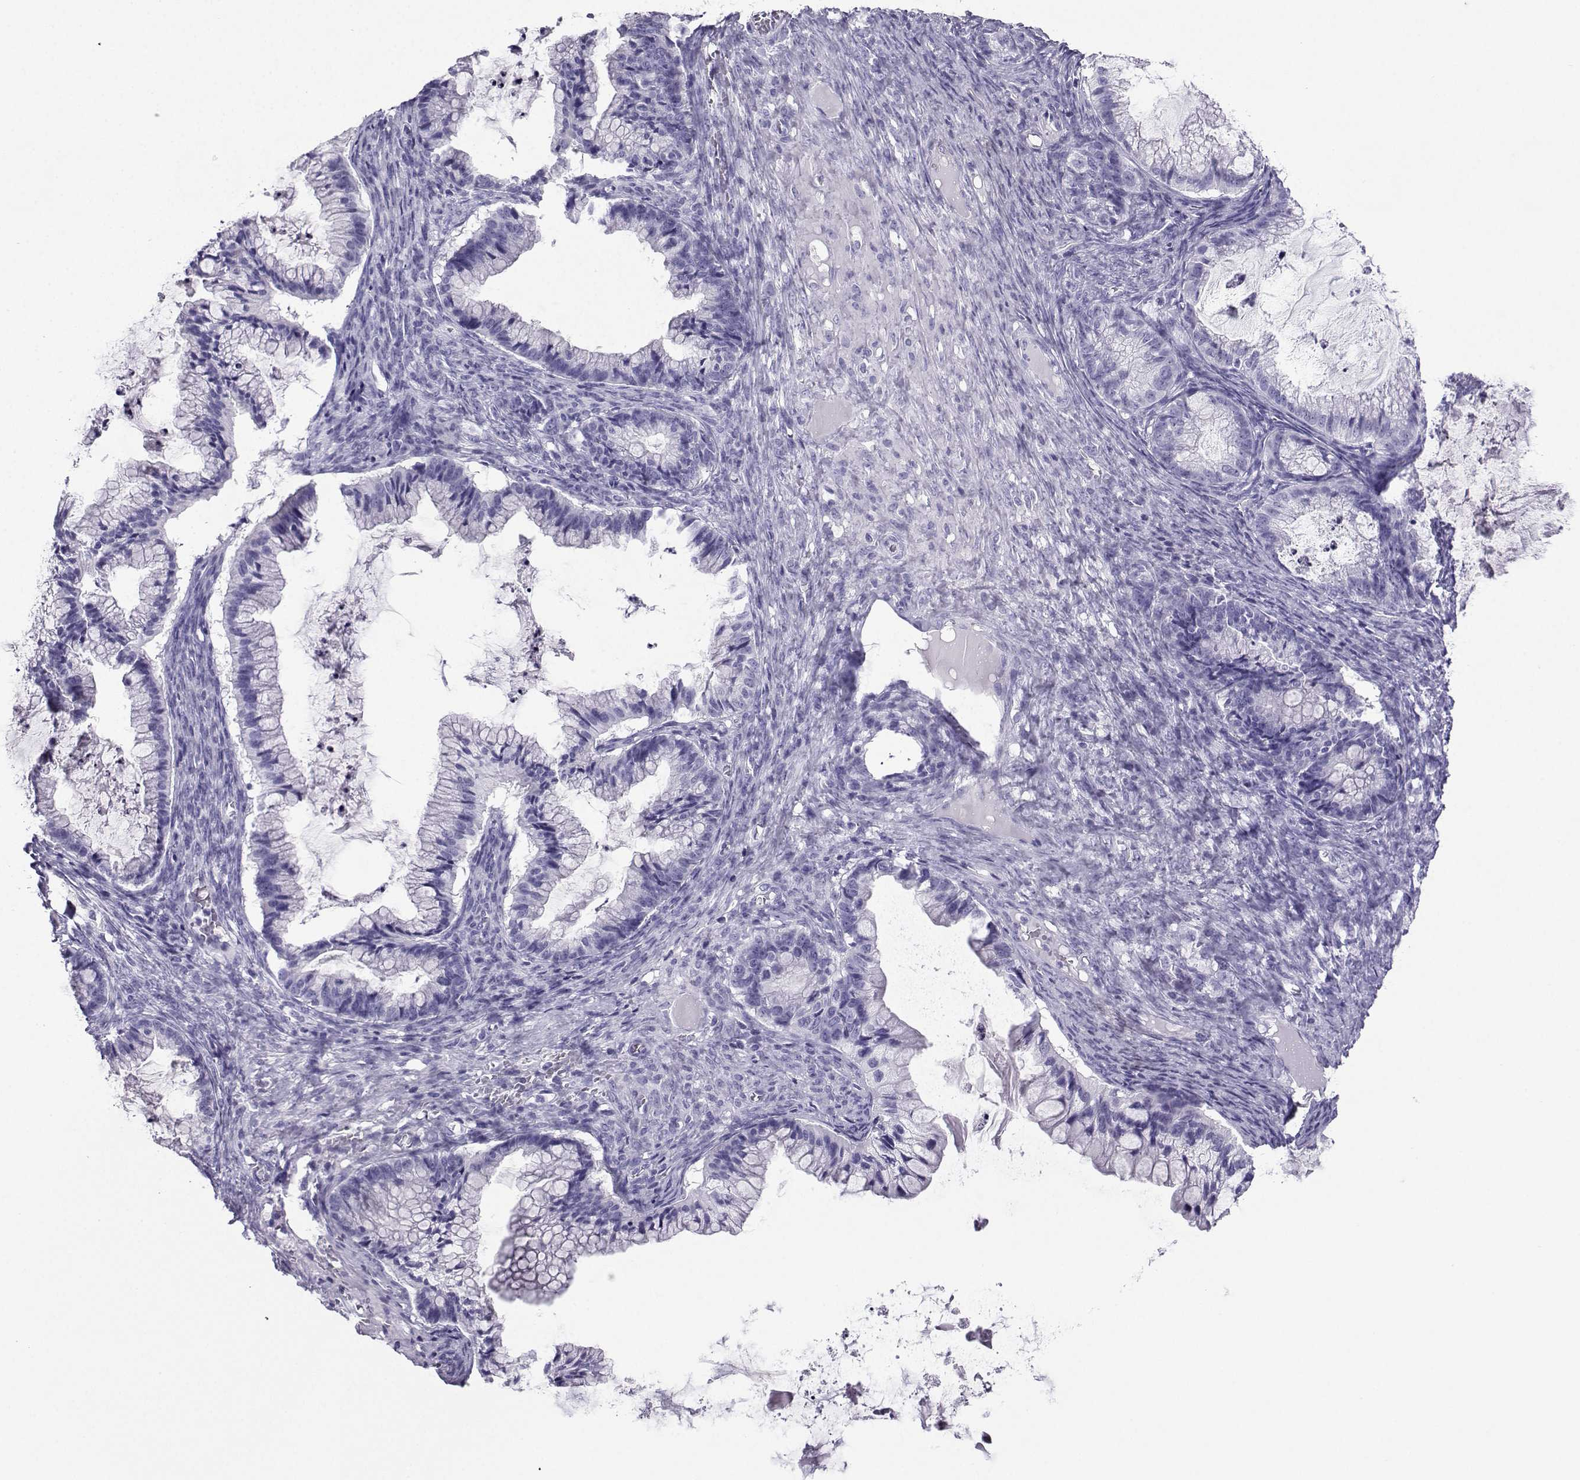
{"staining": {"intensity": "negative", "quantity": "none", "location": "none"}, "tissue": "ovarian cancer", "cell_type": "Tumor cells", "image_type": "cancer", "snomed": [{"axis": "morphology", "description": "Cystadenocarcinoma, mucinous, NOS"}, {"axis": "topography", "description": "Ovary"}], "caption": "Mucinous cystadenocarcinoma (ovarian) was stained to show a protein in brown. There is no significant positivity in tumor cells. (DAB (3,3'-diaminobenzidine) immunohistochemistry (IHC) with hematoxylin counter stain).", "gene": "CRYBB1", "patient": {"sex": "female", "age": 57}}